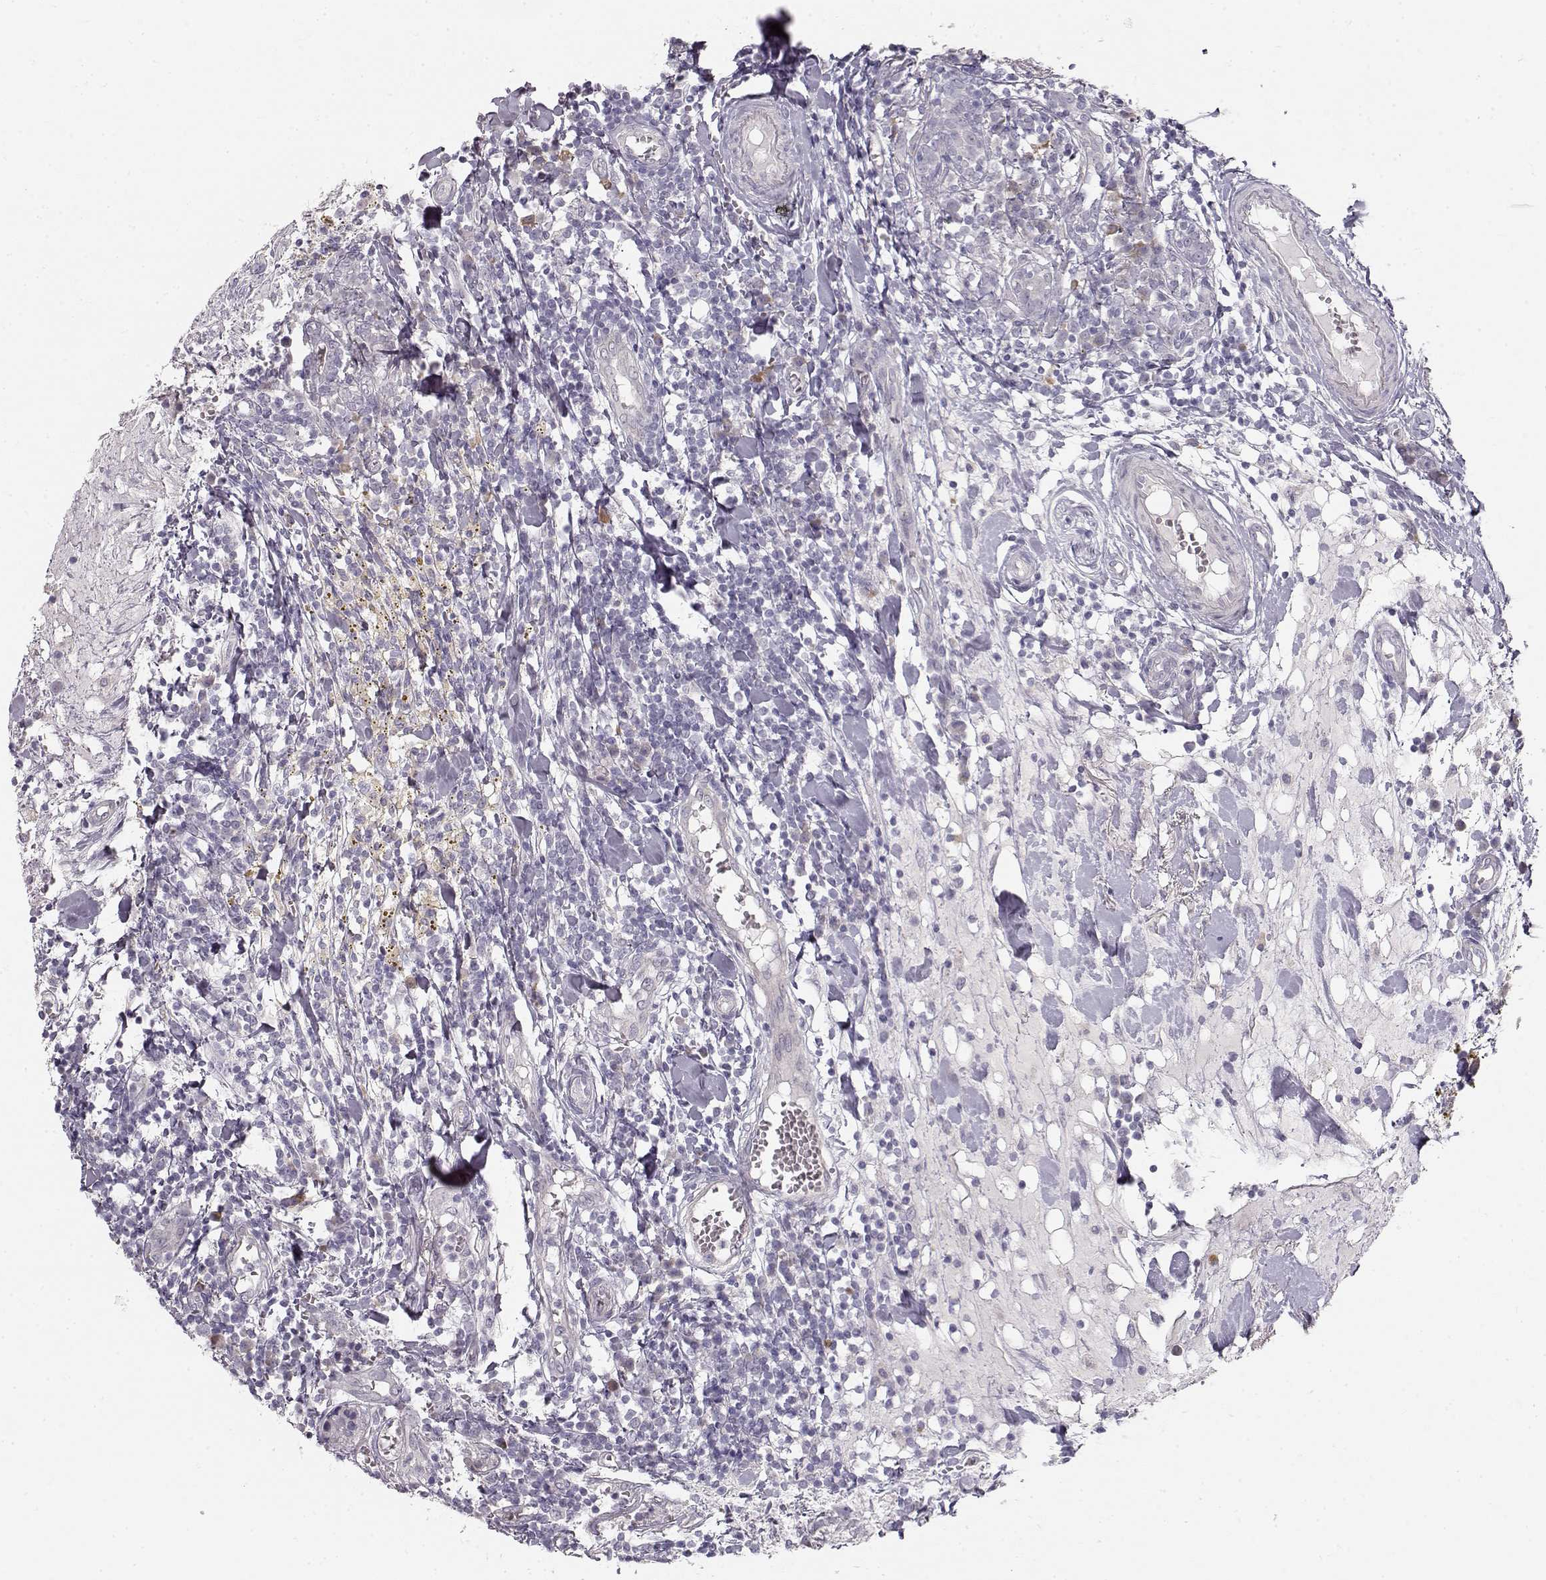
{"staining": {"intensity": "negative", "quantity": "none", "location": "none"}, "tissue": "breast cancer", "cell_type": "Tumor cells", "image_type": "cancer", "snomed": [{"axis": "morphology", "description": "Duct carcinoma"}, {"axis": "topography", "description": "Breast"}], "caption": "Immunohistochemistry micrograph of neoplastic tissue: human breast cancer (infiltrating ductal carcinoma) stained with DAB (3,3'-diaminobenzidine) demonstrates no significant protein positivity in tumor cells. The staining was performed using DAB (3,3'-diaminobenzidine) to visualize the protein expression in brown, while the nuclei were stained in blue with hematoxylin (Magnification: 20x).", "gene": "TTC26", "patient": {"sex": "female", "age": 30}}